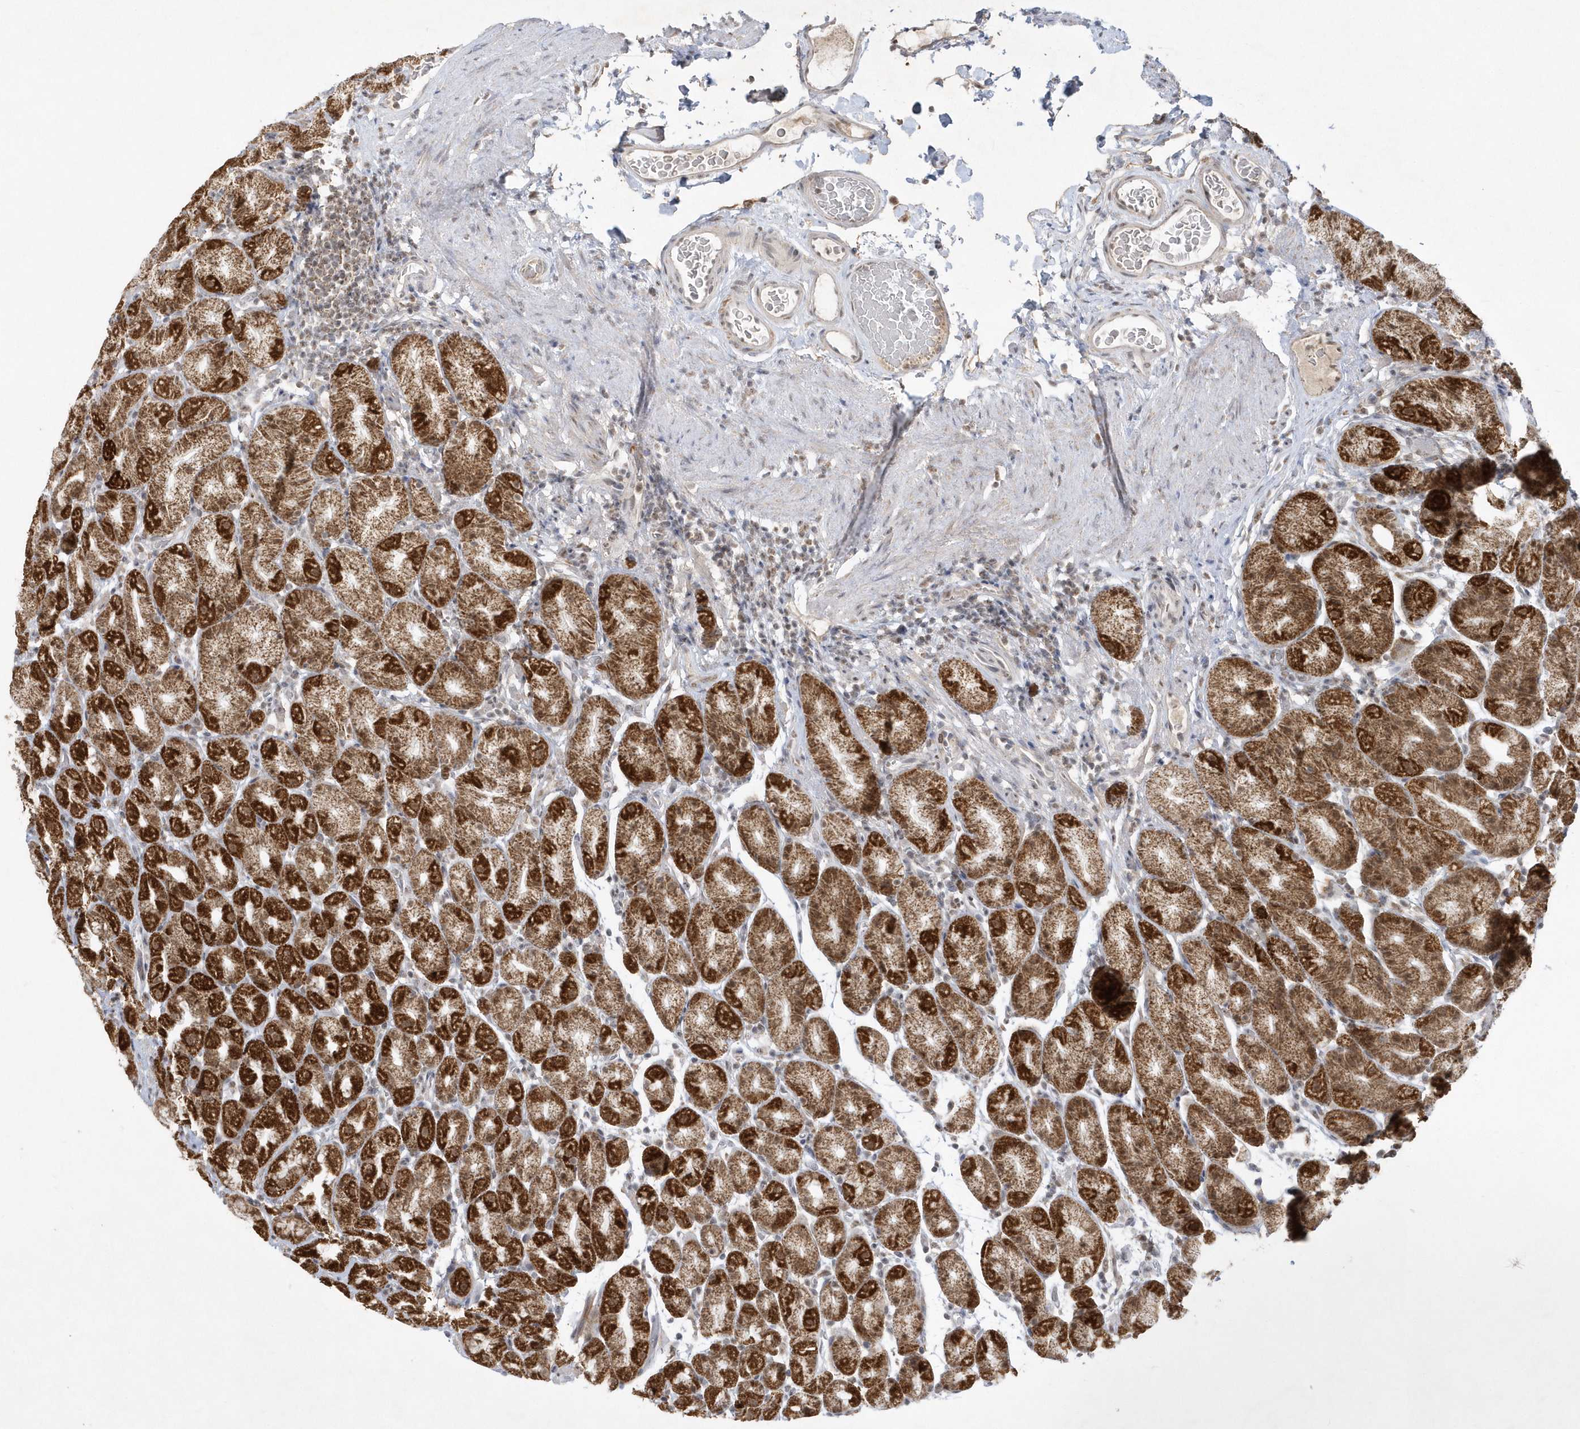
{"staining": {"intensity": "strong", "quantity": ">75%", "location": "cytoplasmic/membranous"}, "tissue": "stomach", "cell_type": "Glandular cells", "image_type": "normal", "snomed": [{"axis": "morphology", "description": "Normal tissue, NOS"}, {"axis": "topography", "description": "Stomach, upper"}], "caption": "Immunohistochemical staining of benign human stomach displays strong cytoplasmic/membranous protein staining in approximately >75% of glandular cells.", "gene": "CPSF3", "patient": {"sex": "male", "age": 68}}